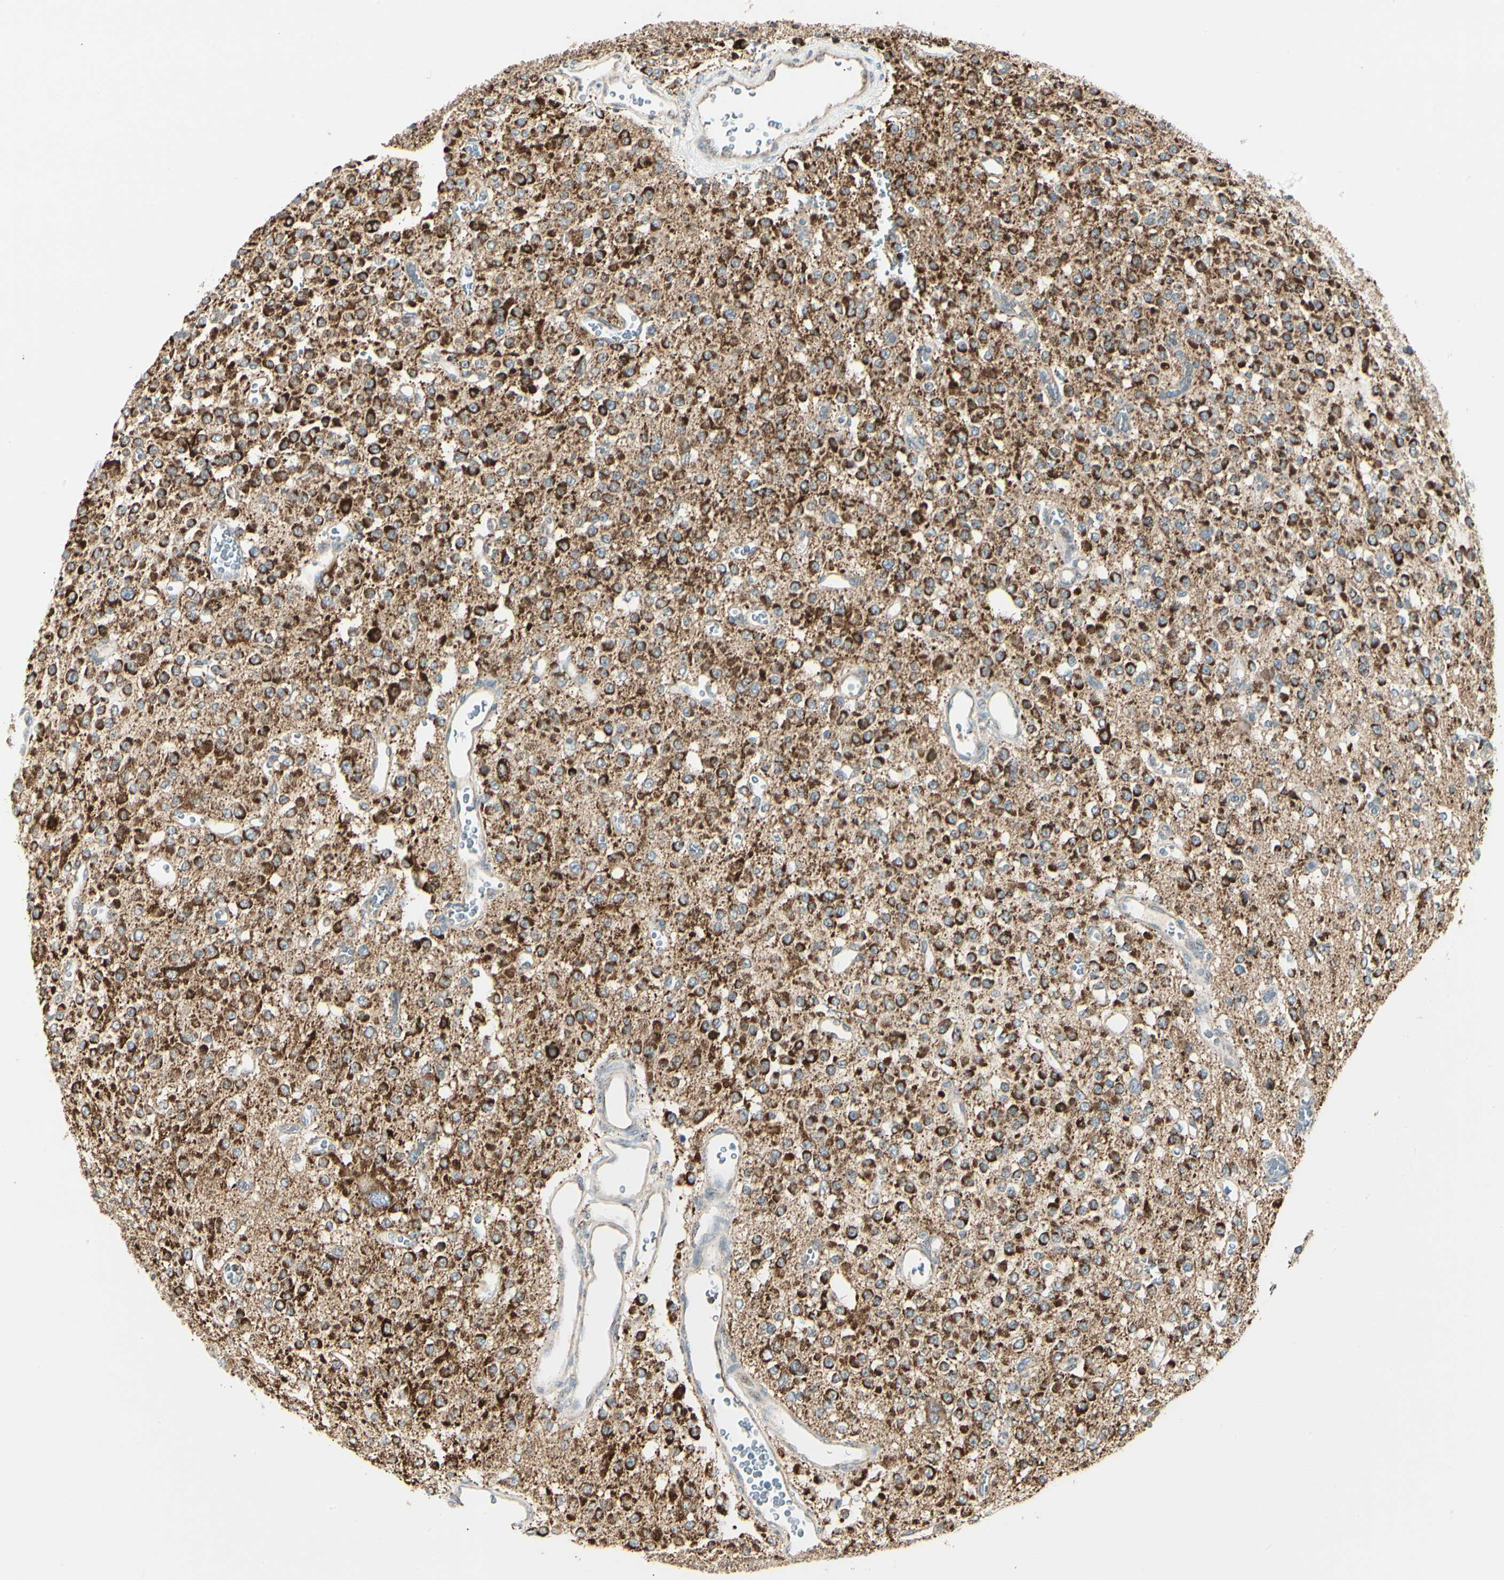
{"staining": {"intensity": "strong", "quantity": ">75%", "location": "cytoplasmic/membranous"}, "tissue": "glioma", "cell_type": "Tumor cells", "image_type": "cancer", "snomed": [{"axis": "morphology", "description": "Glioma, malignant, Low grade"}, {"axis": "topography", "description": "Brain"}], "caption": "The histopathology image displays staining of glioma, revealing strong cytoplasmic/membranous protein expression (brown color) within tumor cells.", "gene": "ANKS6", "patient": {"sex": "male", "age": 38}}